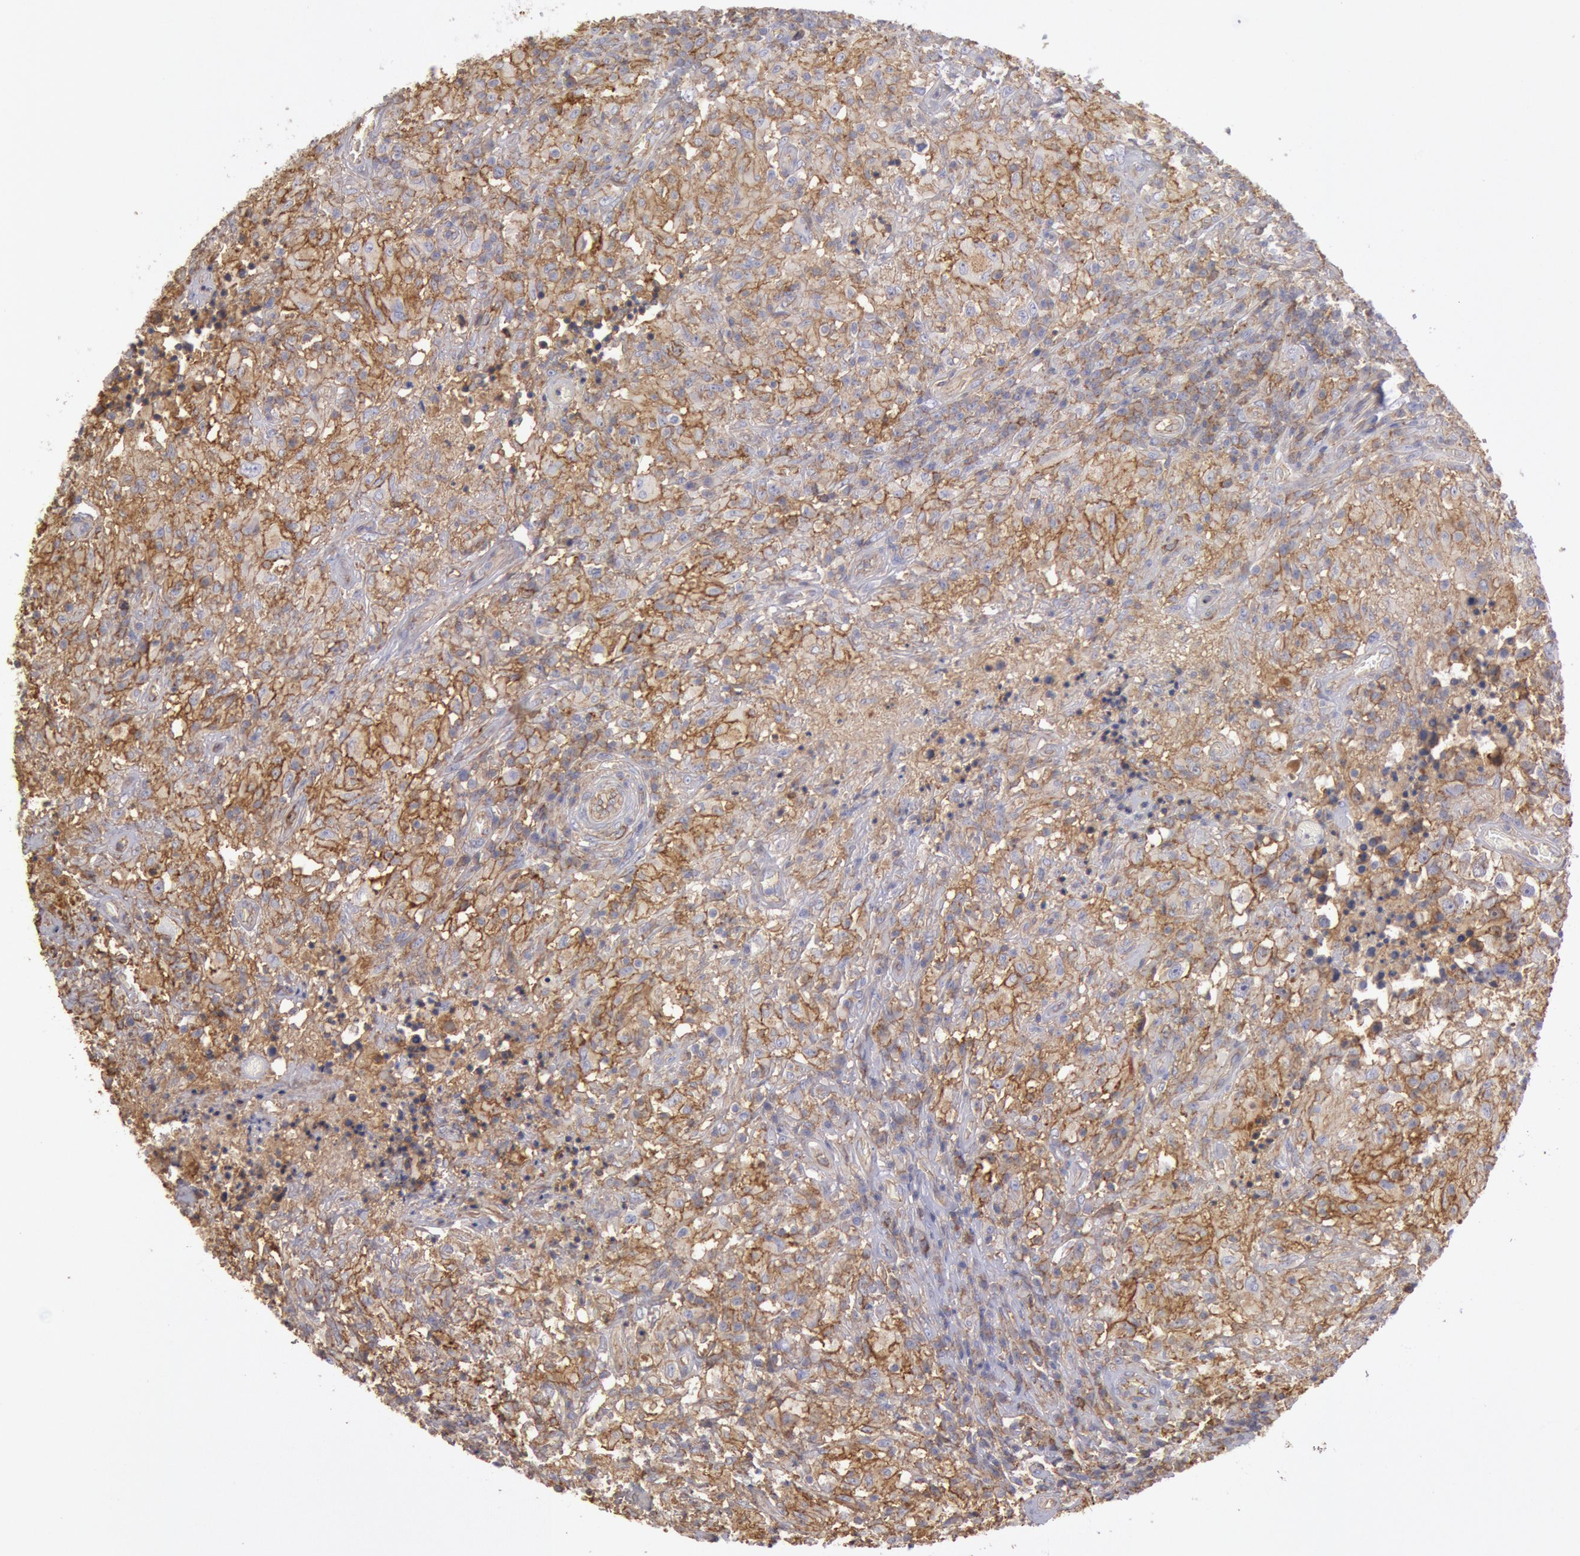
{"staining": {"intensity": "moderate", "quantity": ">75%", "location": "cytoplasmic/membranous"}, "tissue": "testis cancer", "cell_type": "Tumor cells", "image_type": "cancer", "snomed": [{"axis": "morphology", "description": "Seminoma, NOS"}, {"axis": "topography", "description": "Testis"}], "caption": "Testis cancer tissue shows moderate cytoplasmic/membranous positivity in about >75% of tumor cells", "gene": "SNAP23", "patient": {"sex": "male", "age": 34}}